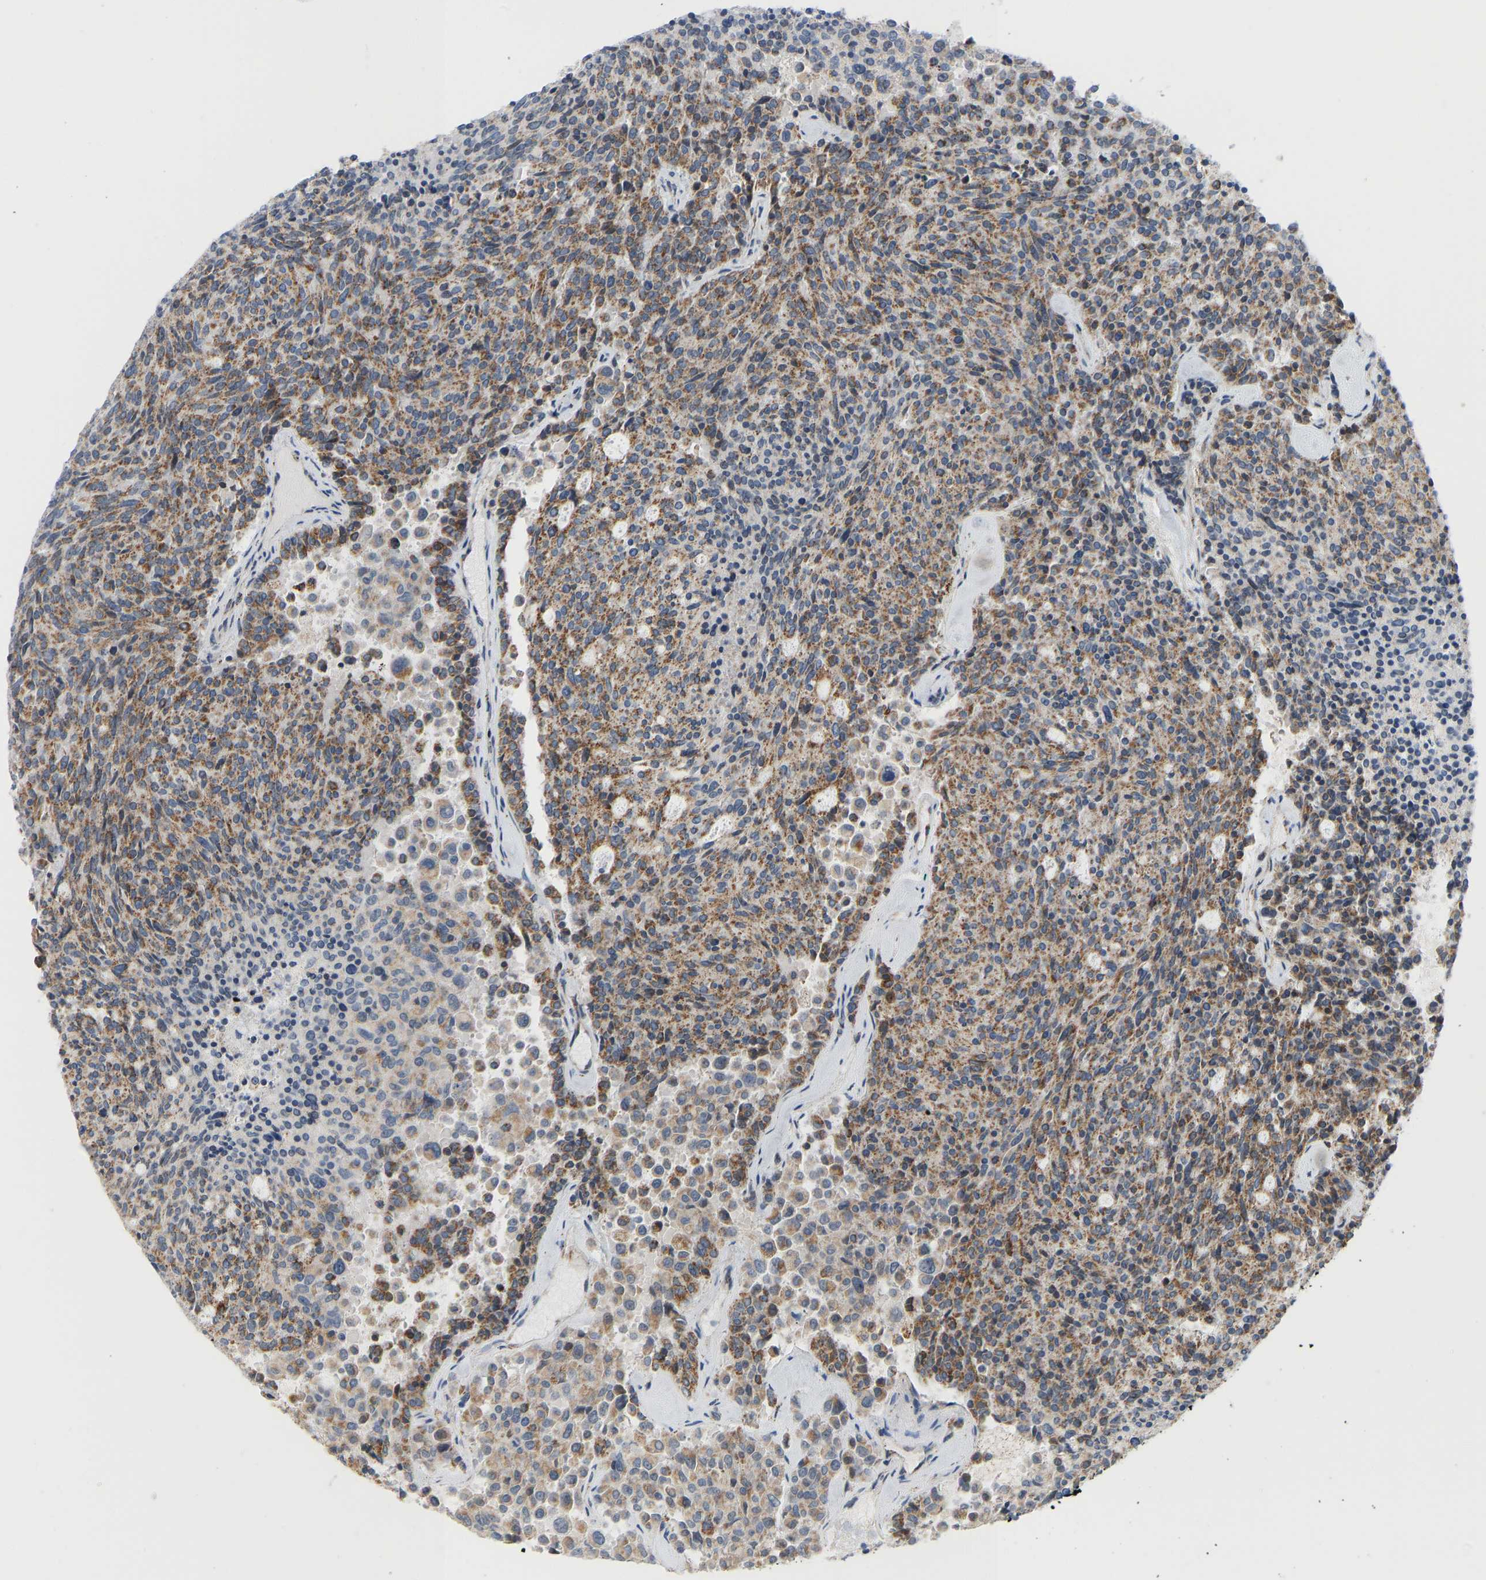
{"staining": {"intensity": "moderate", "quantity": "25%-75%", "location": "cytoplasmic/membranous"}, "tissue": "carcinoid", "cell_type": "Tumor cells", "image_type": "cancer", "snomed": [{"axis": "morphology", "description": "Carcinoid, malignant, NOS"}, {"axis": "topography", "description": "Pancreas"}], "caption": "Approximately 25%-75% of tumor cells in carcinoid show moderate cytoplasmic/membranous protein positivity as visualized by brown immunohistochemical staining.", "gene": "GPSM2", "patient": {"sex": "female", "age": 54}}